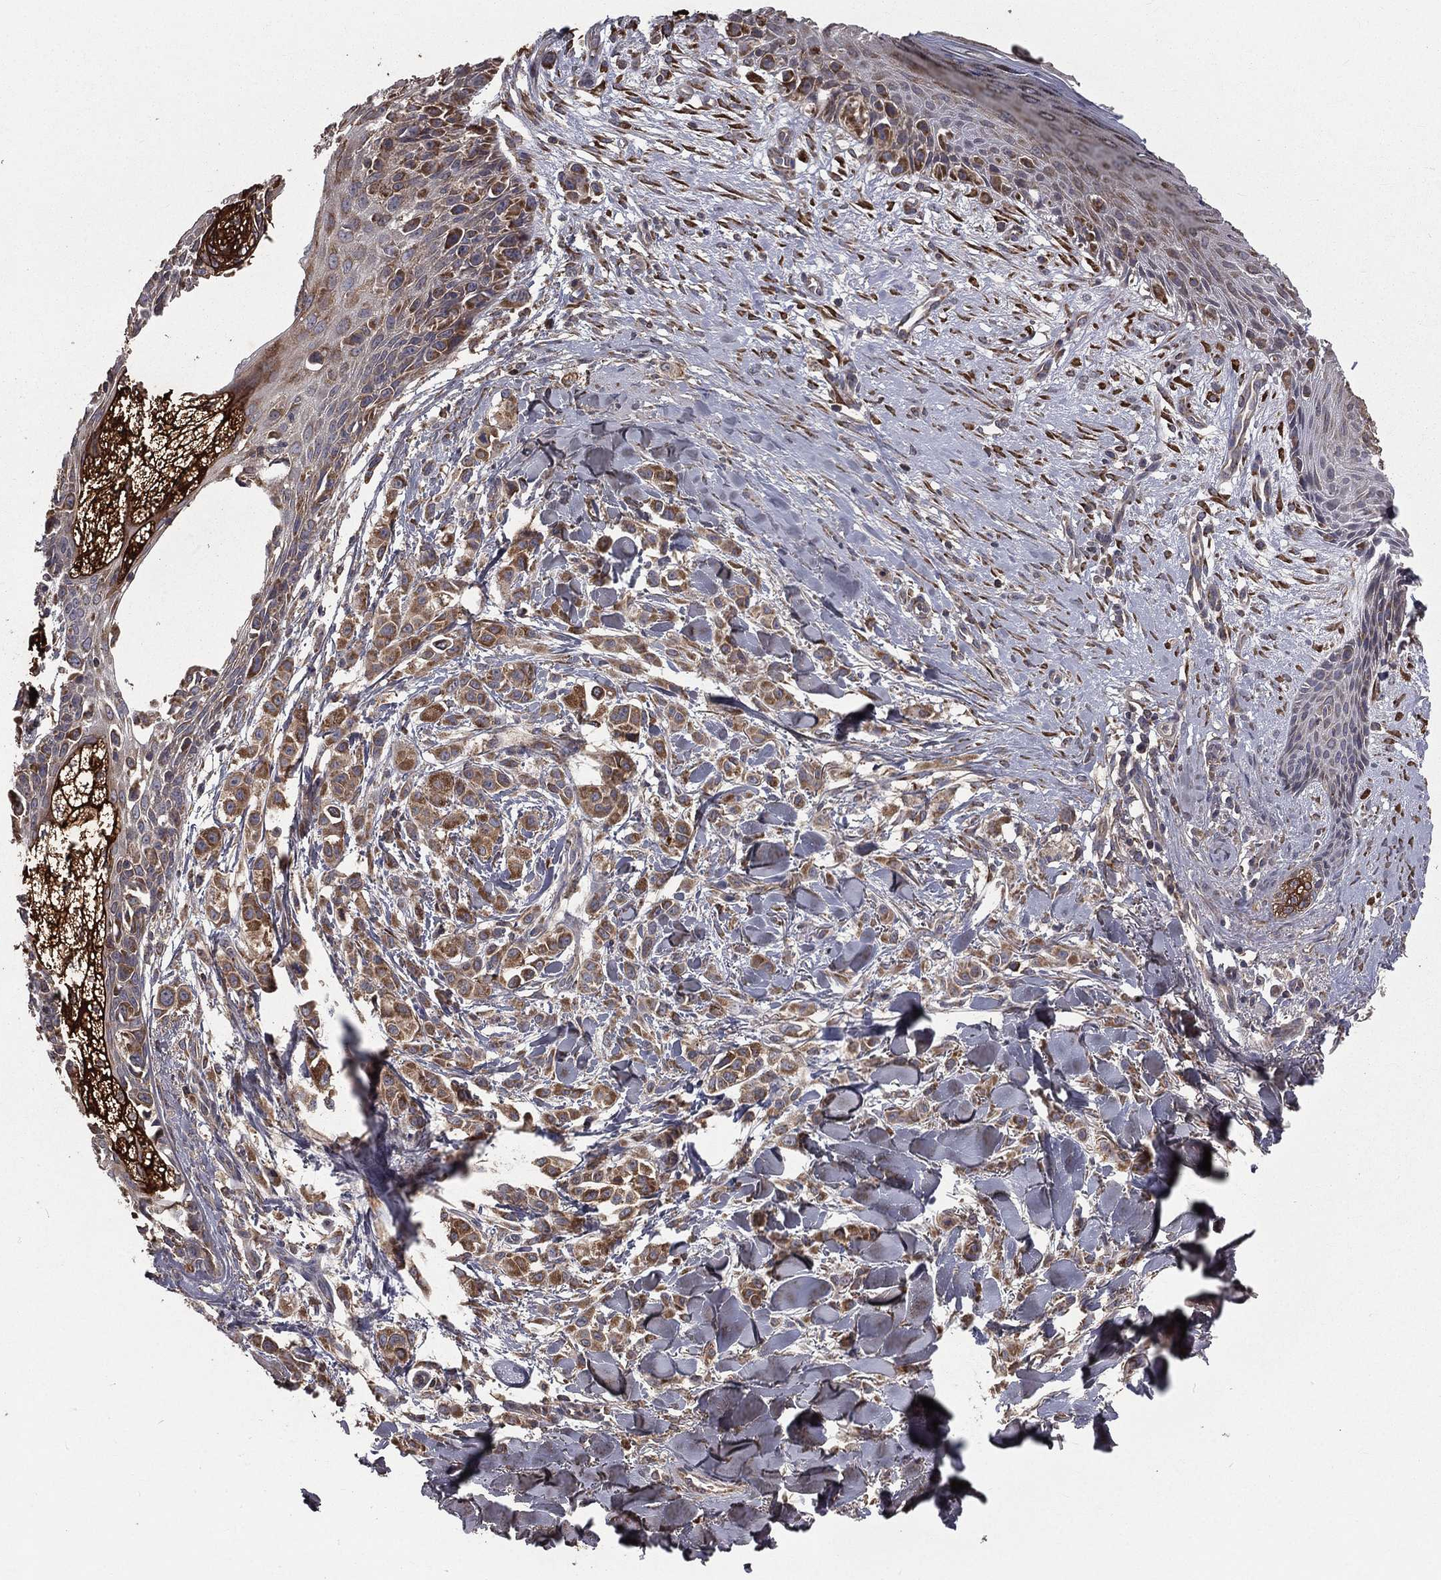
{"staining": {"intensity": "moderate", "quantity": ">75%", "location": "cytoplasmic/membranous"}, "tissue": "melanoma", "cell_type": "Tumor cells", "image_type": "cancer", "snomed": [{"axis": "morphology", "description": "Malignant melanoma, NOS"}, {"axis": "topography", "description": "Skin"}], "caption": "Tumor cells exhibit medium levels of moderate cytoplasmic/membranous staining in about >75% of cells in human malignant melanoma. Using DAB (3,3'-diaminobenzidine) (brown) and hematoxylin (blue) stains, captured at high magnification using brightfield microscopy.", "gene": "OLFML1", "patient": {"sex": "male", "age": 57}}